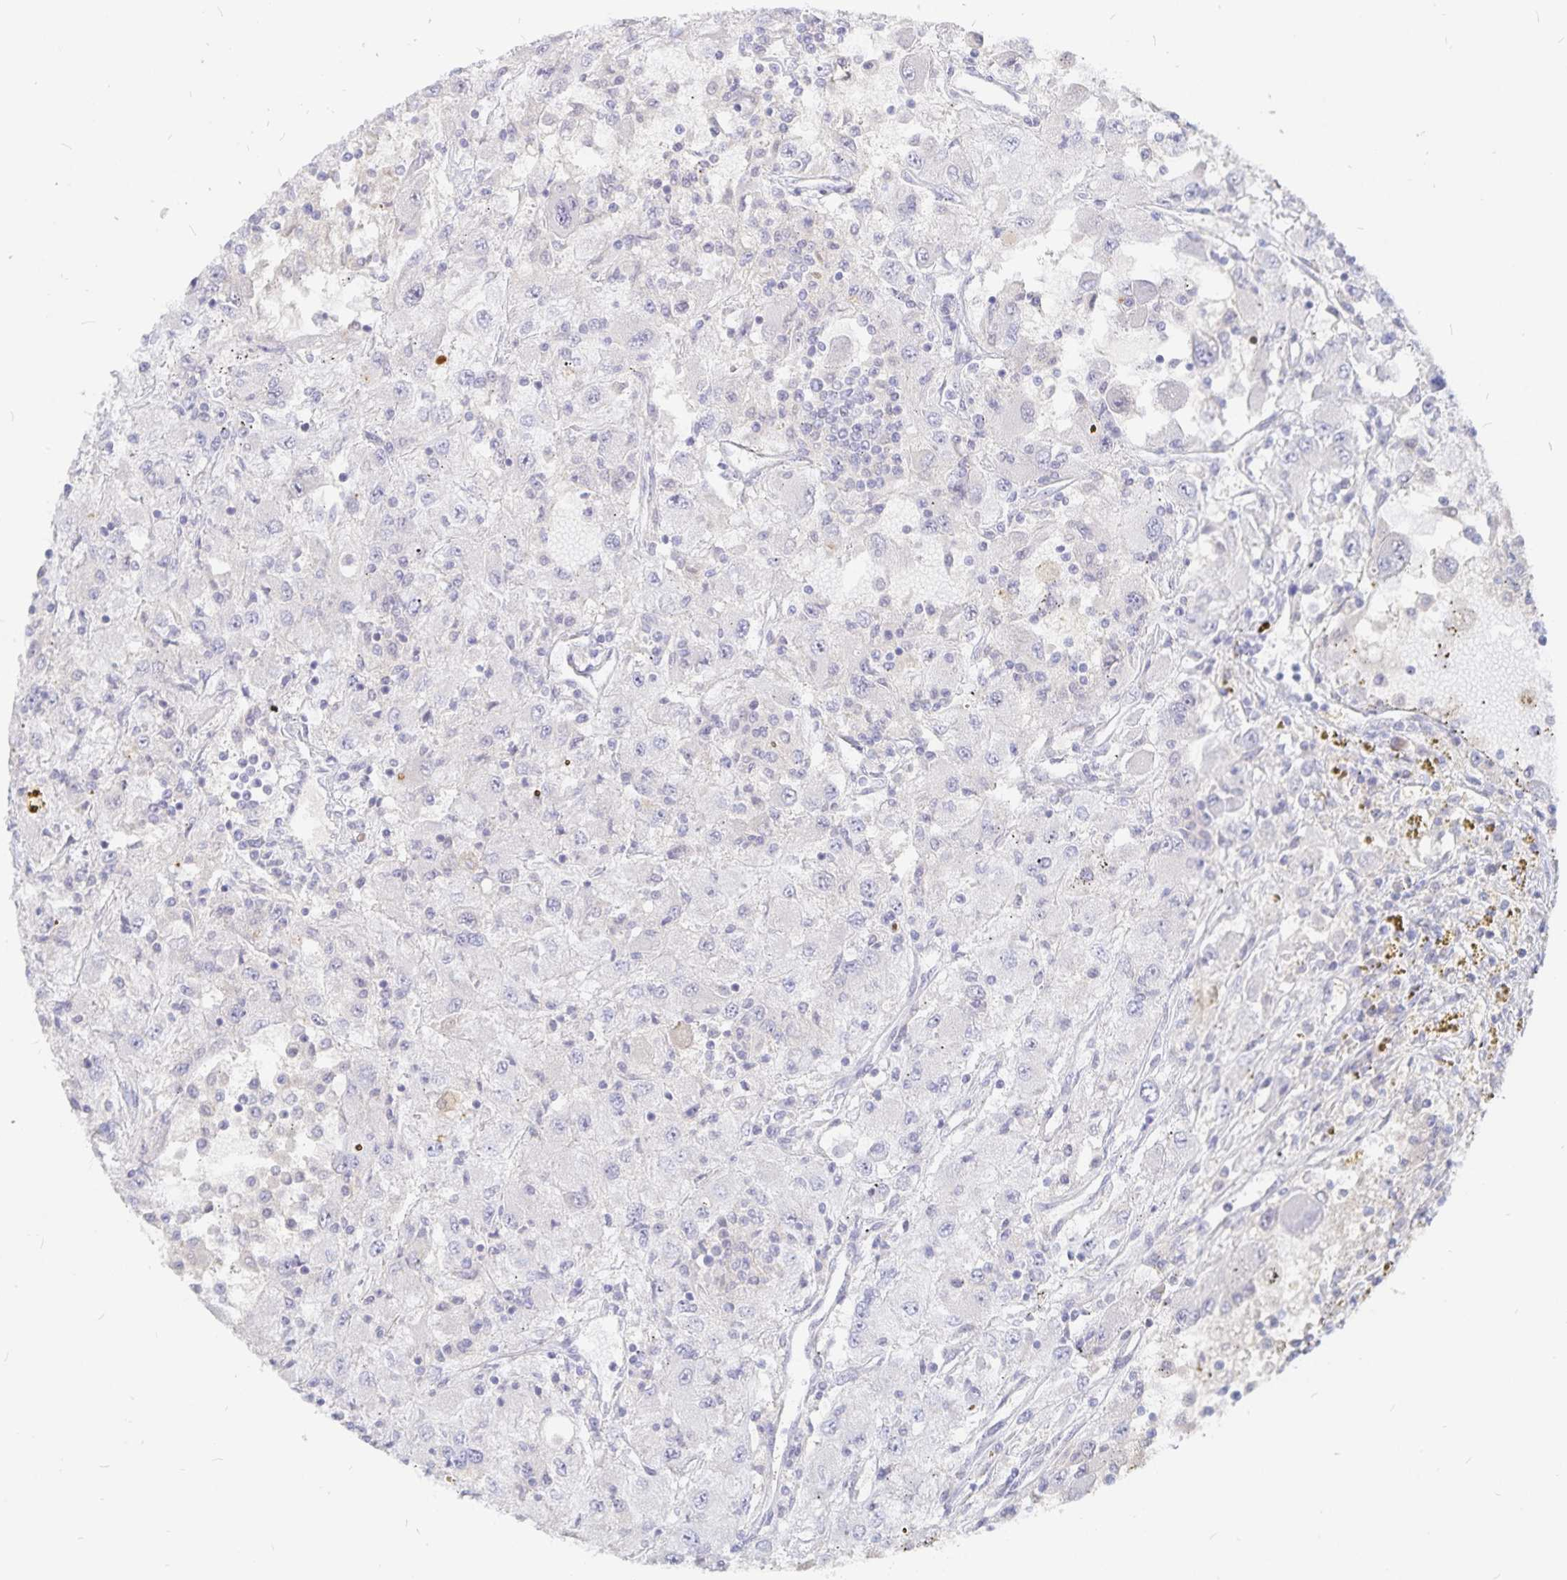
{"staining": {"intensity": "negative", "quantity": "none", "location": "none"}, "tissue": "renal cancer", "cell_type": "Tumor cells", "image_type": "cancer", "snomed": [{"axis": "morphology", "description": "Adenocarcinoma, NOS"}, {"axis": "topography", "description": "Kidney"}], "caption": "Immunohistochemistry of renal cancer (adenocarcinoma) exhibits no expression in tumor cells.", "gene": "PKHD1", "patient": {"sex": "female", "age": 67}}